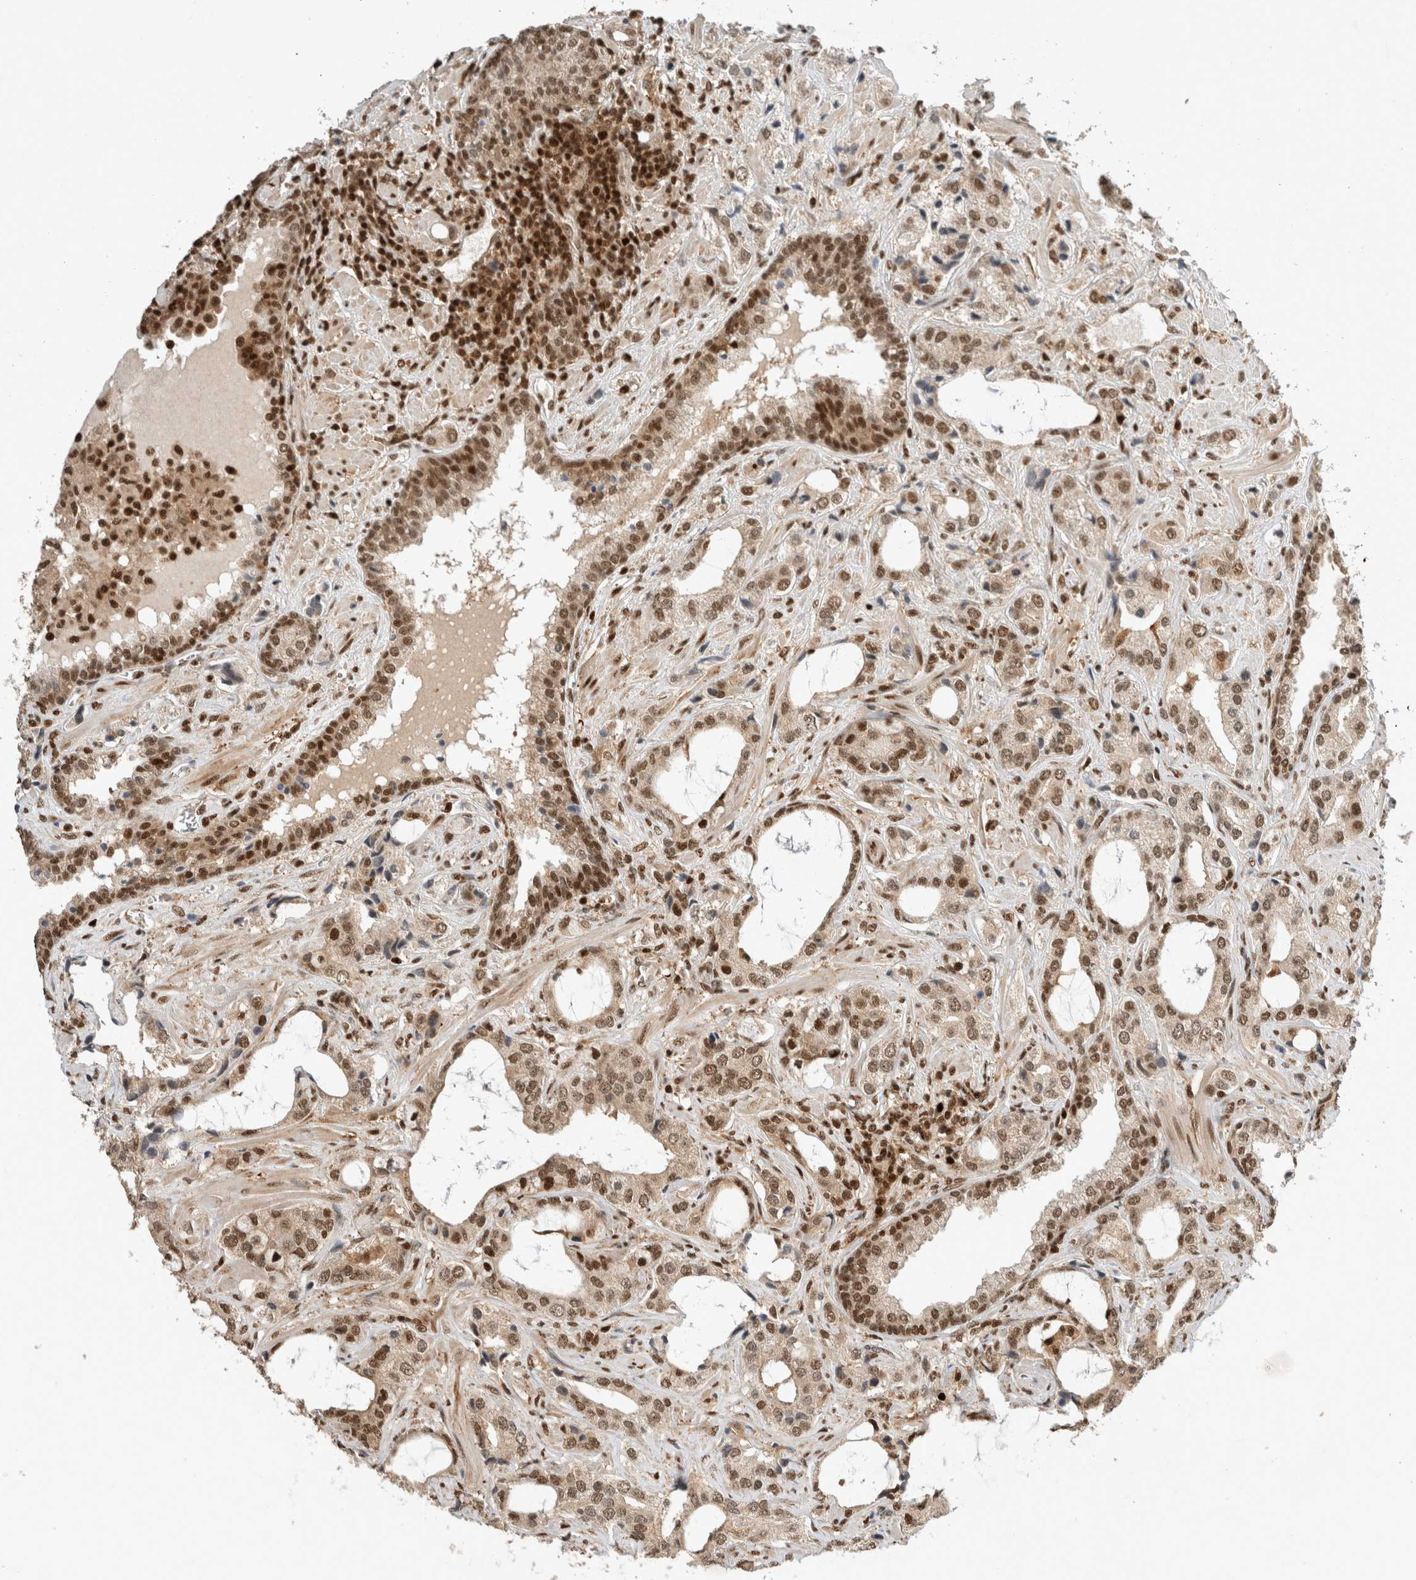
{"staining": {"intensity": "moderate", "quantity": ">75%", "location": "cytoplasmic/membranous,nuclear"}, "tissue": "prostate cancer", "cell_type": "Tumor cells", "image_type": "cancer", "snomed": [{"axis": "morphology", "description": "Adenocarcinoma, High grade"}, {"axis": "topography", "description": "Prostate"}], "caption": "This image exhibits prostate adenocarcinoma (high-grade) stained with immunohistochemistry to label a protein in brown. The cytoplasmic/membranous and nuclear of tumor cells show moderate positivity for the protein. Nuclei are counter-stained blue.", "gene": "SNRNP40", "patient": {"sex": "male", "age": 66}}